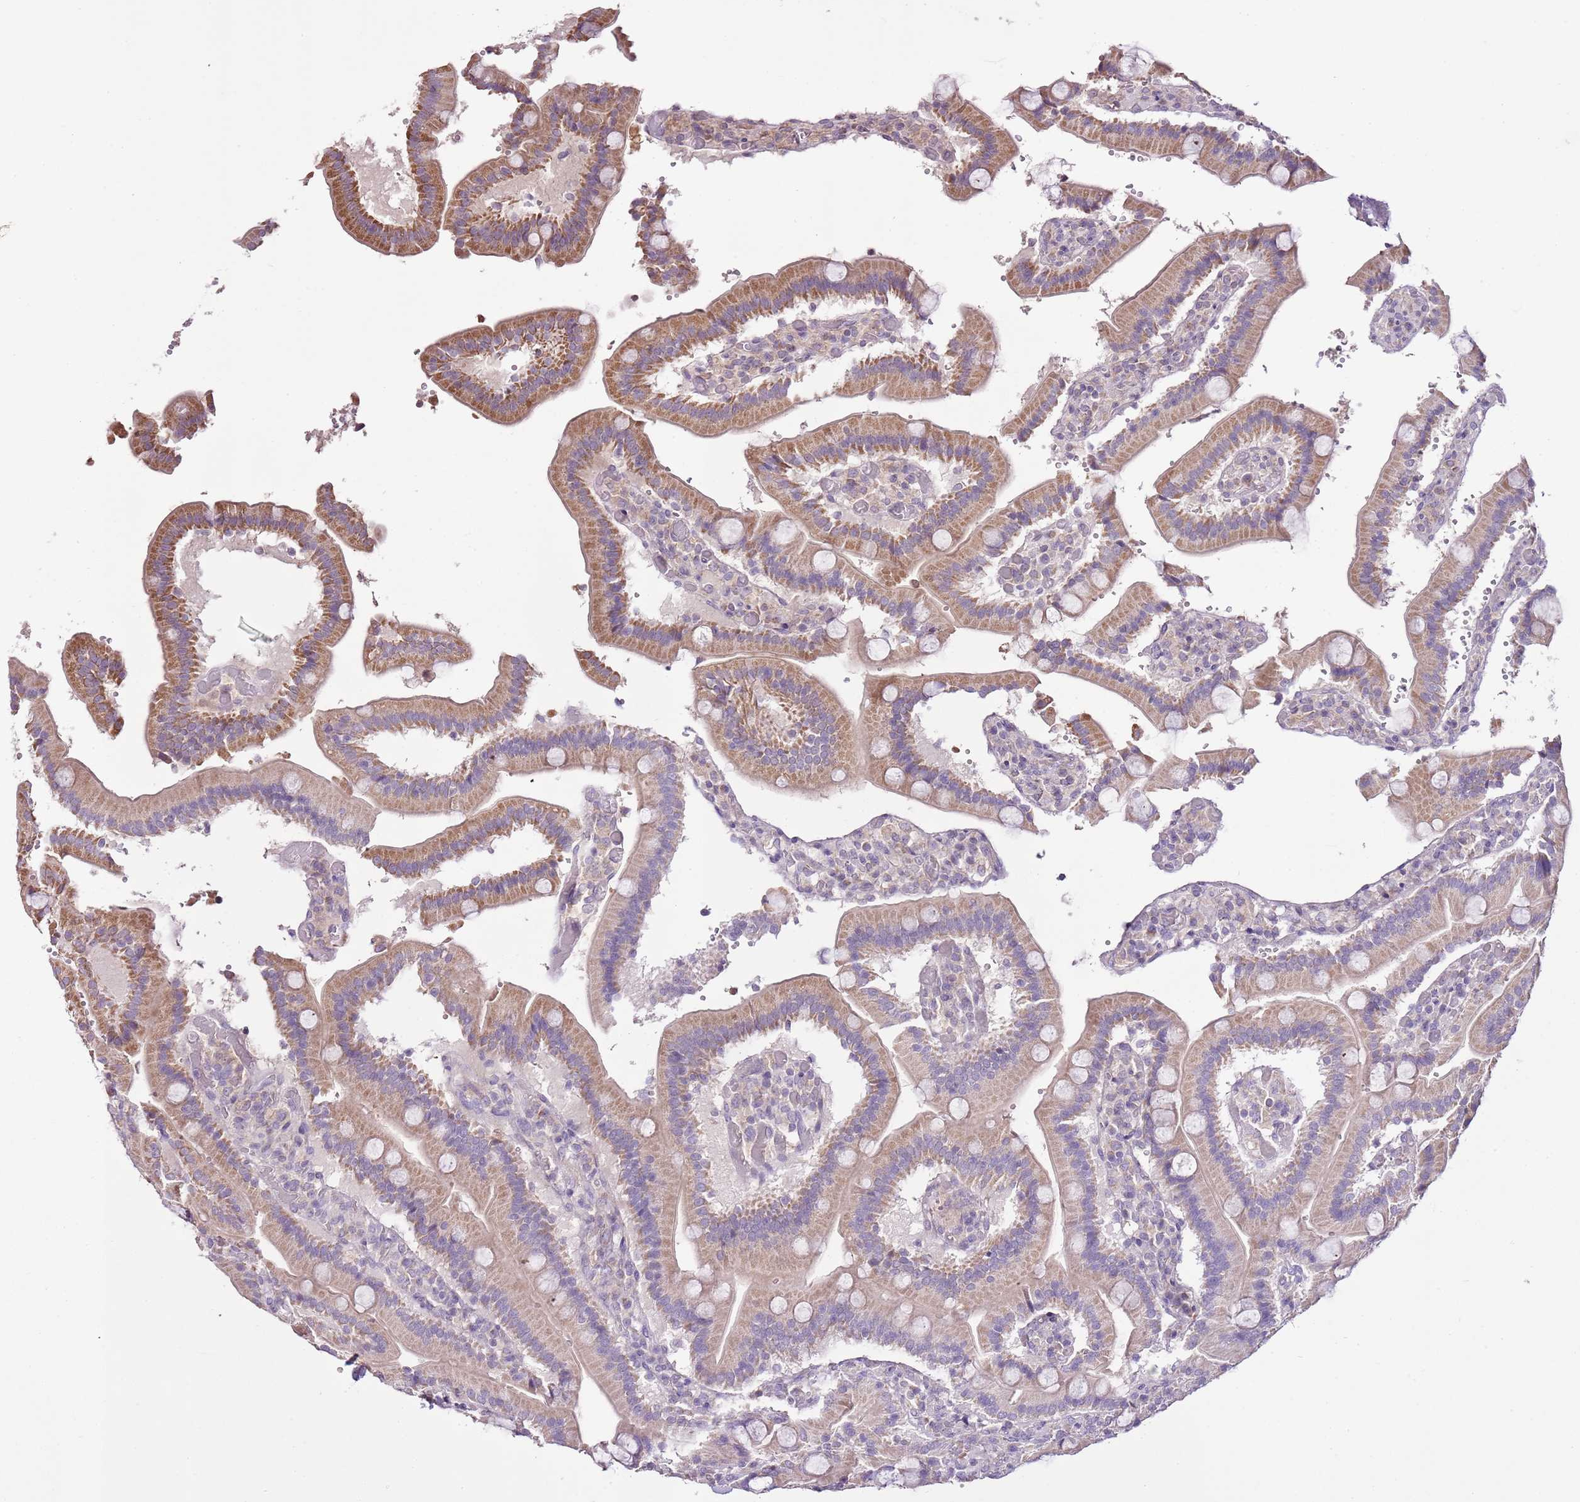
{"staining": {"intensity": "moderate", "quantity": "25%-75%", "location": "cytoplasmic/membranous"}, "tissue": "duodenum", "cell_type": "Glandular cells", "image_type": "normal", "snomed": [{"axis": "morphology", "description": "Normal tissue, NOS"}, {"axis": "topography", "description": "Duodenum"}], "caption": "Immunohistochemistry image of normal duodenum: duodenum stained using immunohistochemistry (IHC) displays medium levels of moderate protein expression localized specifically in the cytoplasmic/membranous of glandular cells, appearing as a cytoplasmic/membranous brown color.", "gene": "CMKLR1", "patient": {"sex": "female", "age": 62}}